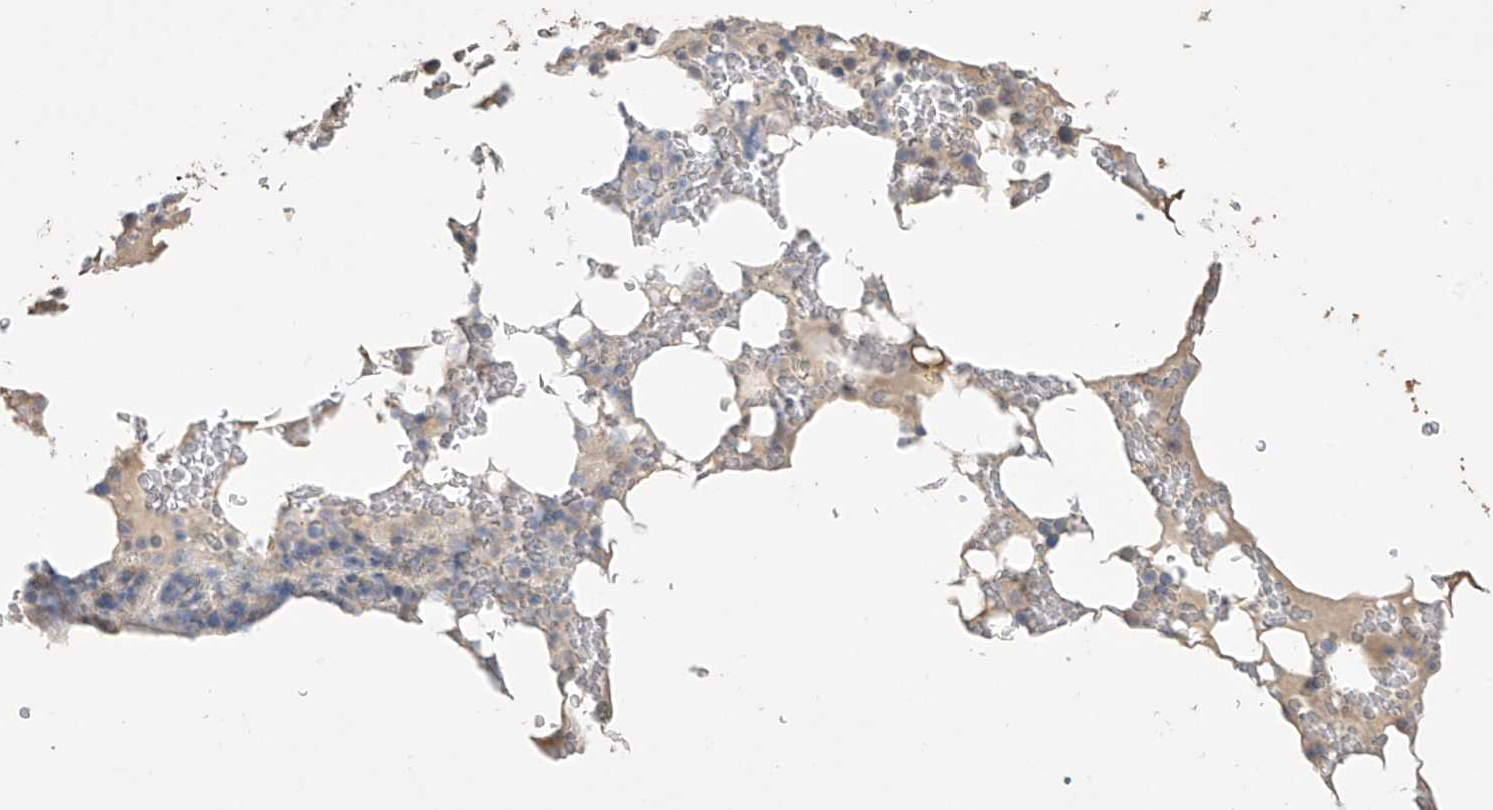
{"staining": {"intensity": "moderate", "quantity": "<25%", "location": "cytoplasmic/membranous"}, "tissue": "bone marrow", "cell_type": "Hematopoietic cells", "image_type": "normal", "snomed": [{"axis": "morphology", "description": "Normal tissue, NOS"}, {"axis": "topography", "description": "Bone marrow"}], "caption": "This is a micrograph of IHC staining of normal bone marrow, which shows moderate staining in the cytoplasmic/membranous of hematopoietic cells.", "gene": "SLFN14", "patient": {"sex": "male", "age": 58}}